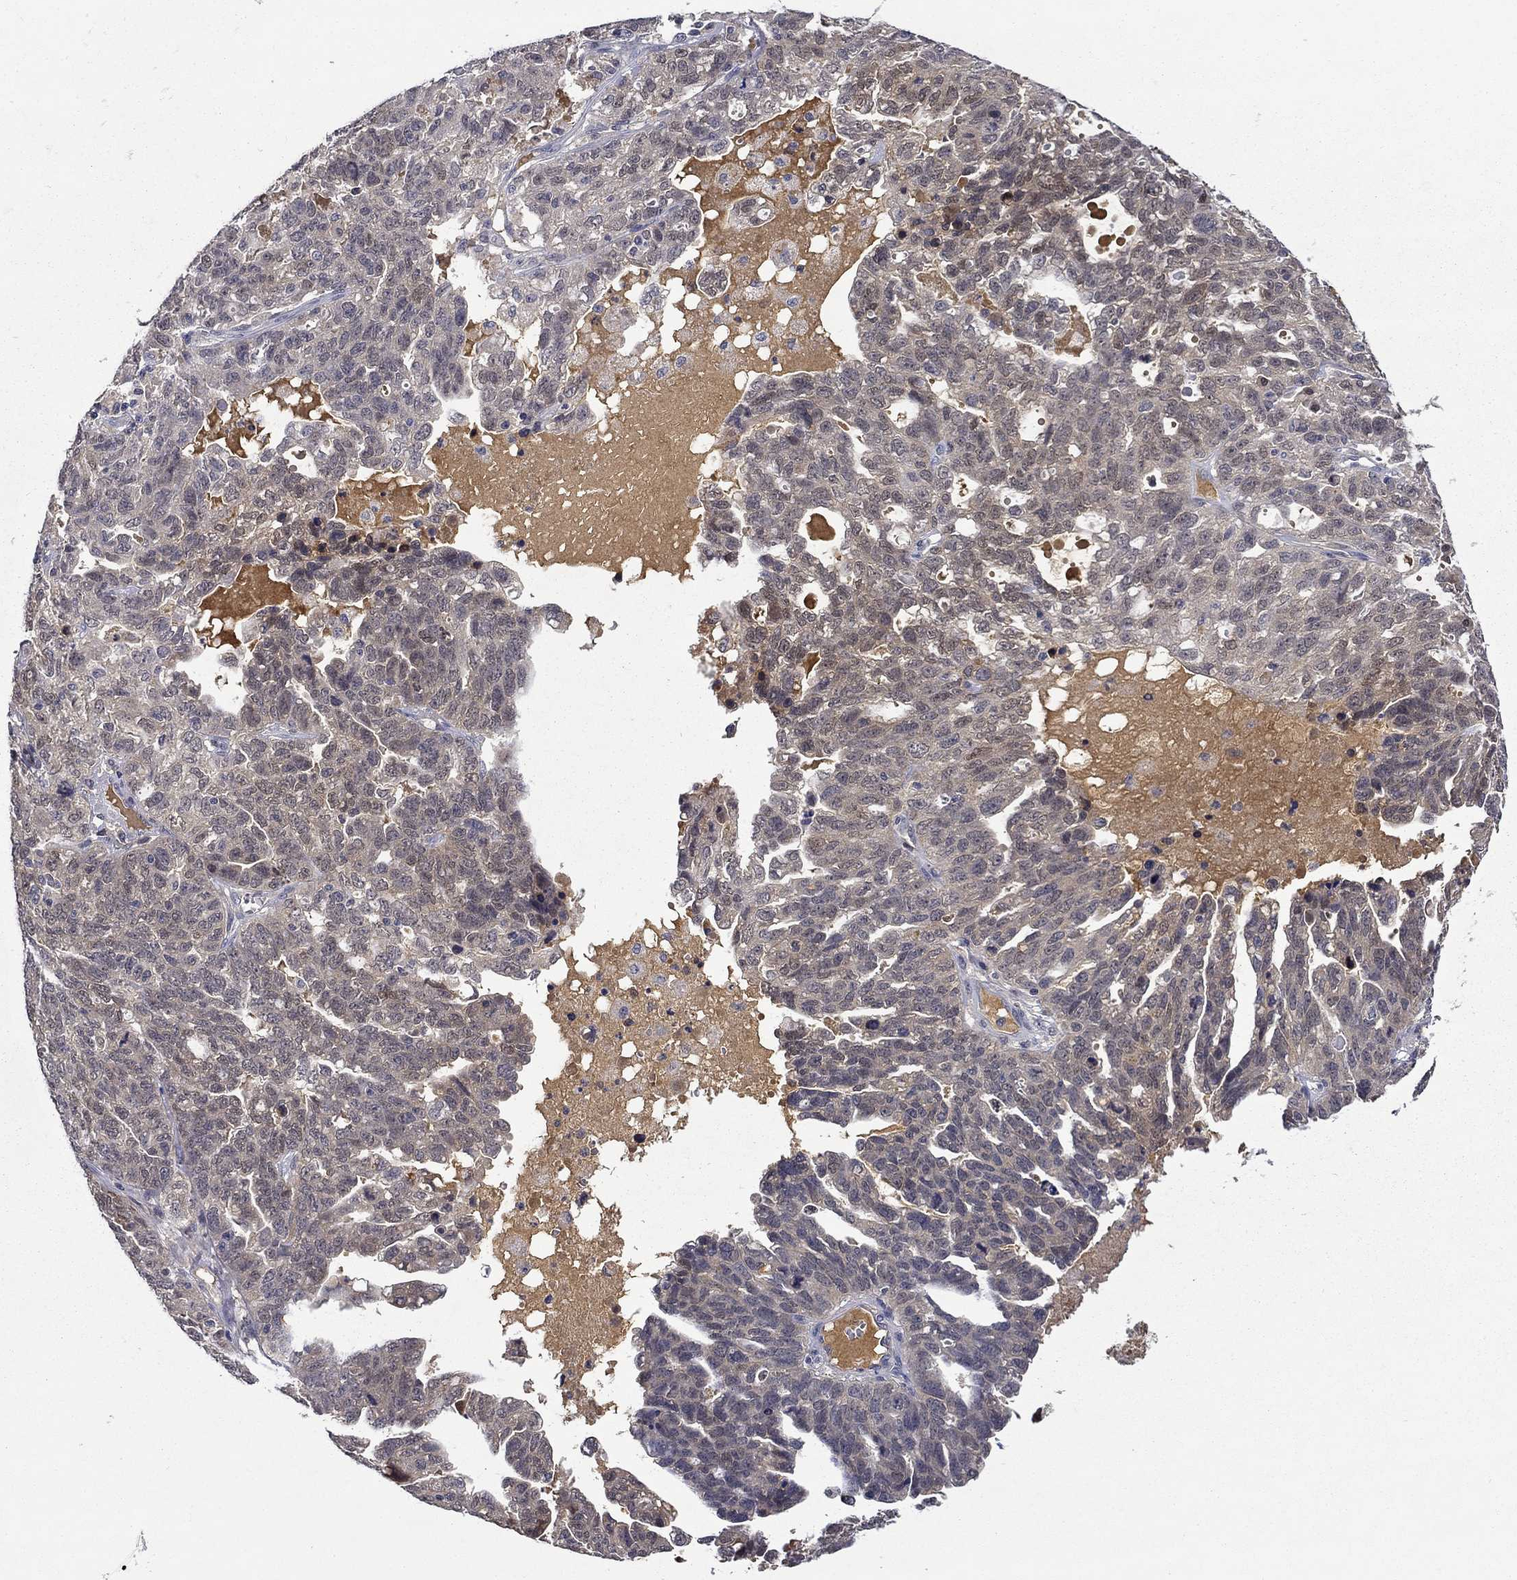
{"staining": {"intensity": "negative", "quantity": "none", "location": "none"}, "tissue": "ovarian cancer", "cell_type": "Tumor cells", "image_type": "cancer", "snomed": [{"axis": "morphology", "description": "Cystadenocarcinoma, serous, NOS"}, {"axis": "topography", "description": "Ovary"}], "caption": "This is an IHC histopathology image of ovarian cancer (serous cystadenocarcinoma). There is no expression in tumor cells.", "gene": "DDTL", "patient": {"sex": "female", "age": 71}}